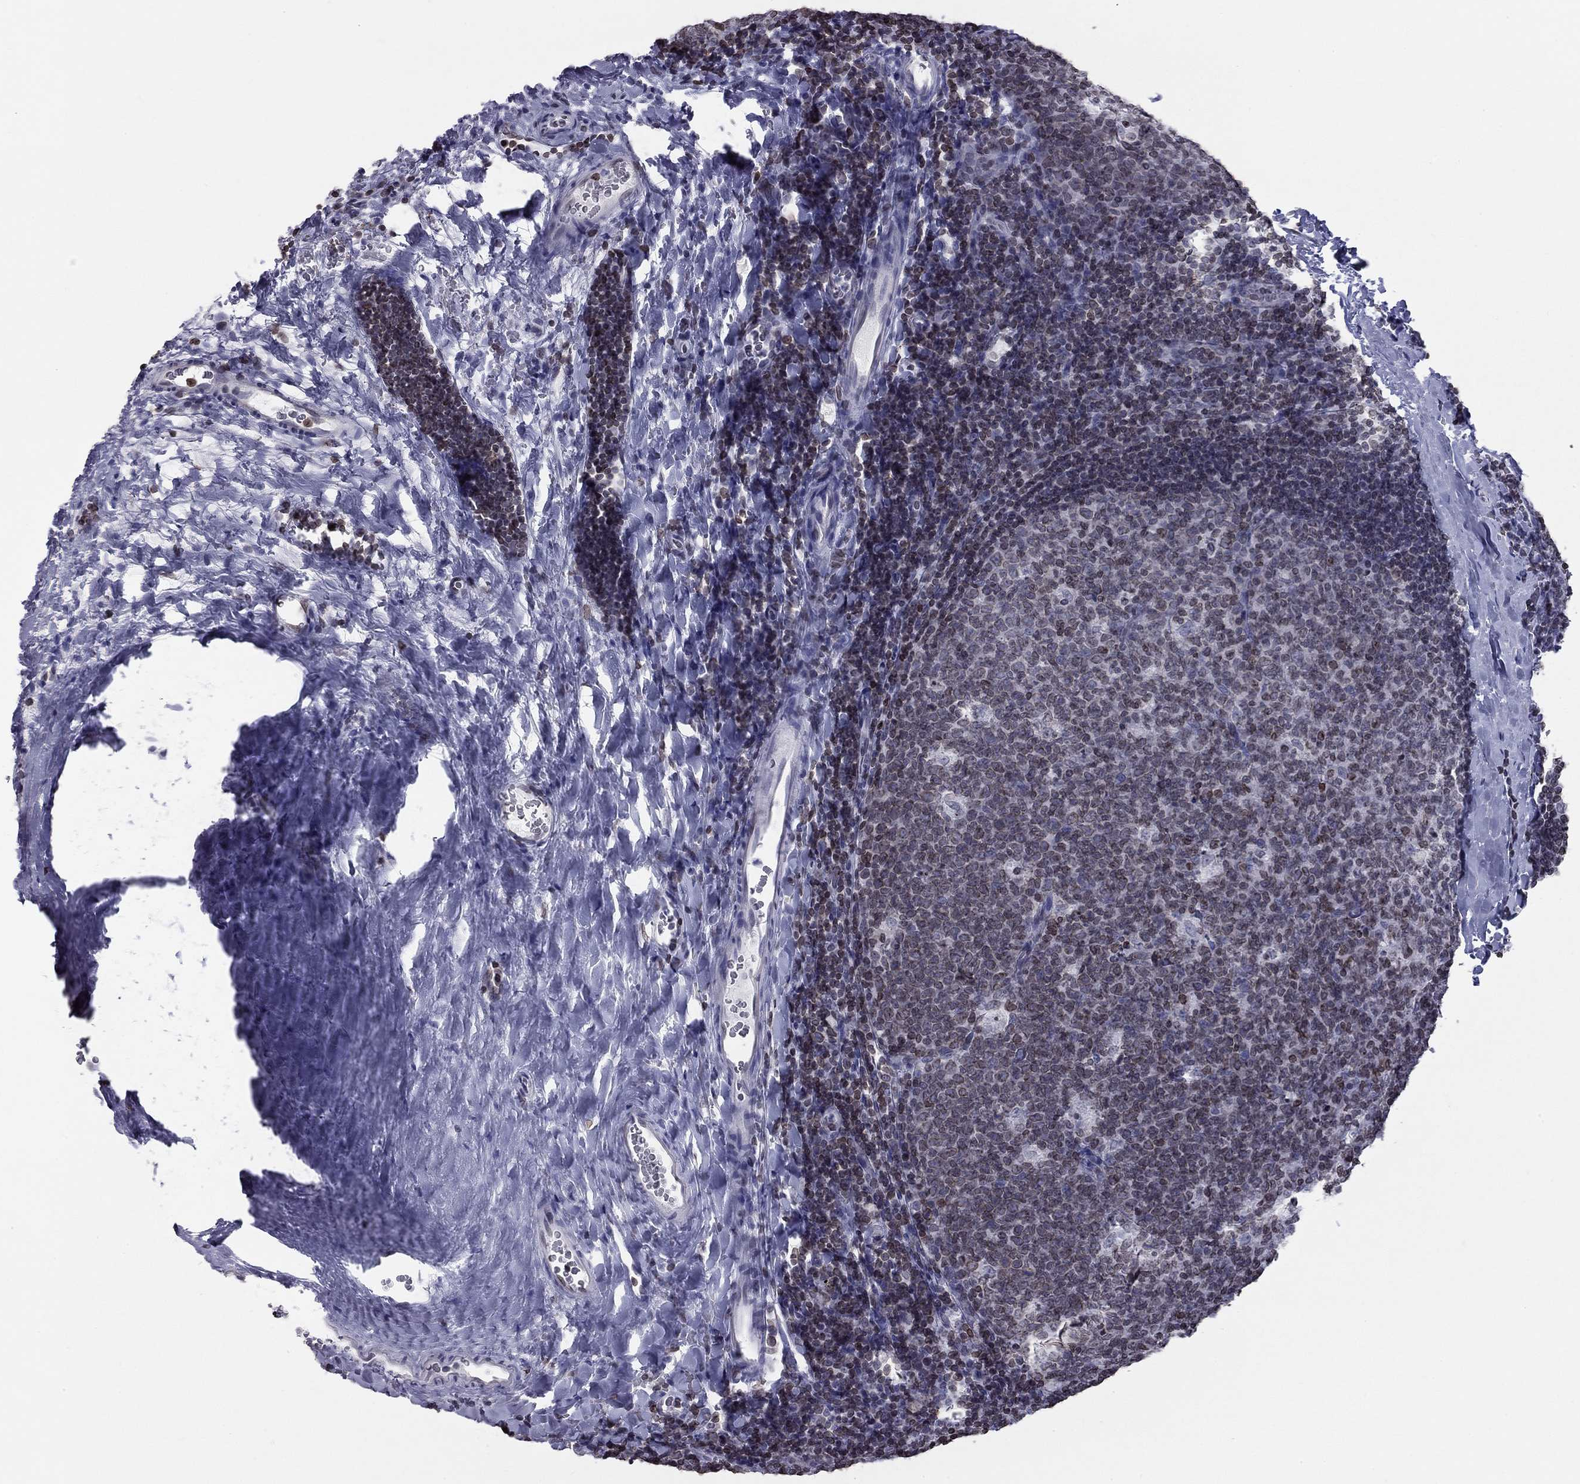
{"staining": {"intensity": "weak", "quantity": "25%-75%", "location": "cytoplasmic/membranous,nuclear"}, "tissue": "tonsil", "cell_type": "Germinal center cells", "image_type": "normal", "snomed": [{"axis": "morphology", "description": "Normal tissue, NOS"}, {"axis": "topography", "description": "Tonsil"}], "caption": "Immunohistochemical staining of unremarkable tonsil demonstrates 25%-75% levels of weak cytoplasmic/membranous,nuclear protein expression in about 25%-75% of germinal center cells. The staining was performed using DAB (3,3'-diaminobenzidine), with brown indicating positive protein expression. Nuclei are stained blue with hematoxylin.", "gene": "ESPL1", "patient": {"sex": "male", "age": 17}}